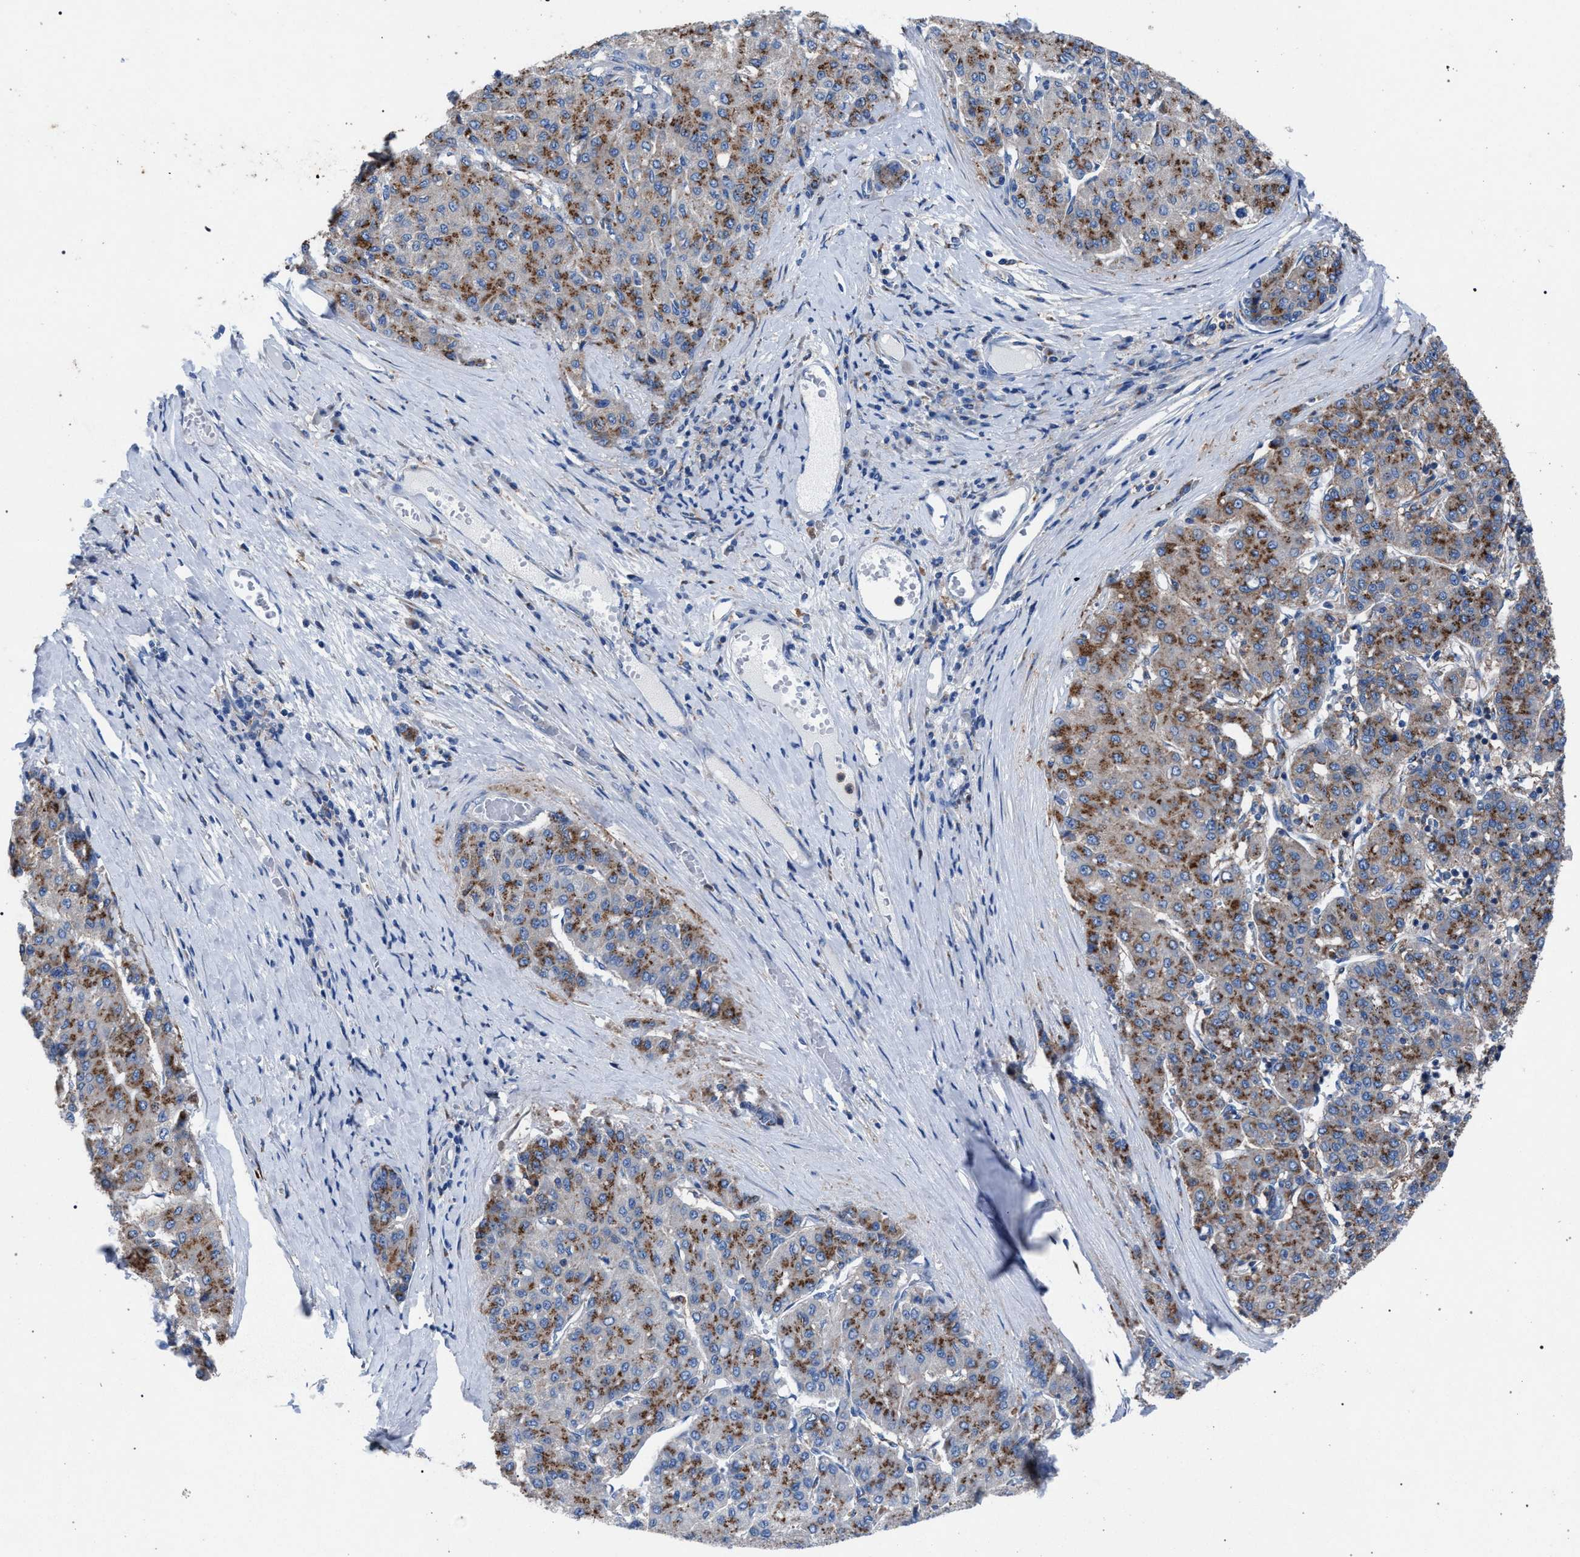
{"staining": {"intensity": "moderate", "quantity": ">75%", "location": "cytoplasmic/membranous"}, "tissue": "liver cancer", "cell_type": "Tumor cells", "image_type": "cancer", "snomed": [{"axis": "morphology", "description": "Carcinoma, Hepatocellular, NOS"}, {"axis": "topography", "description": "Liver"}], "caption": "IHC (DAB (3,3'-diaminobenzidine)) staining of human hepatocellular carcinoma (liver) shows moderate cytoplasmic/membranous protein expression in about >75% of tumor cells.", "gene": "ATP6V0A1", "patient": {"sex": "male", "age": 65}}